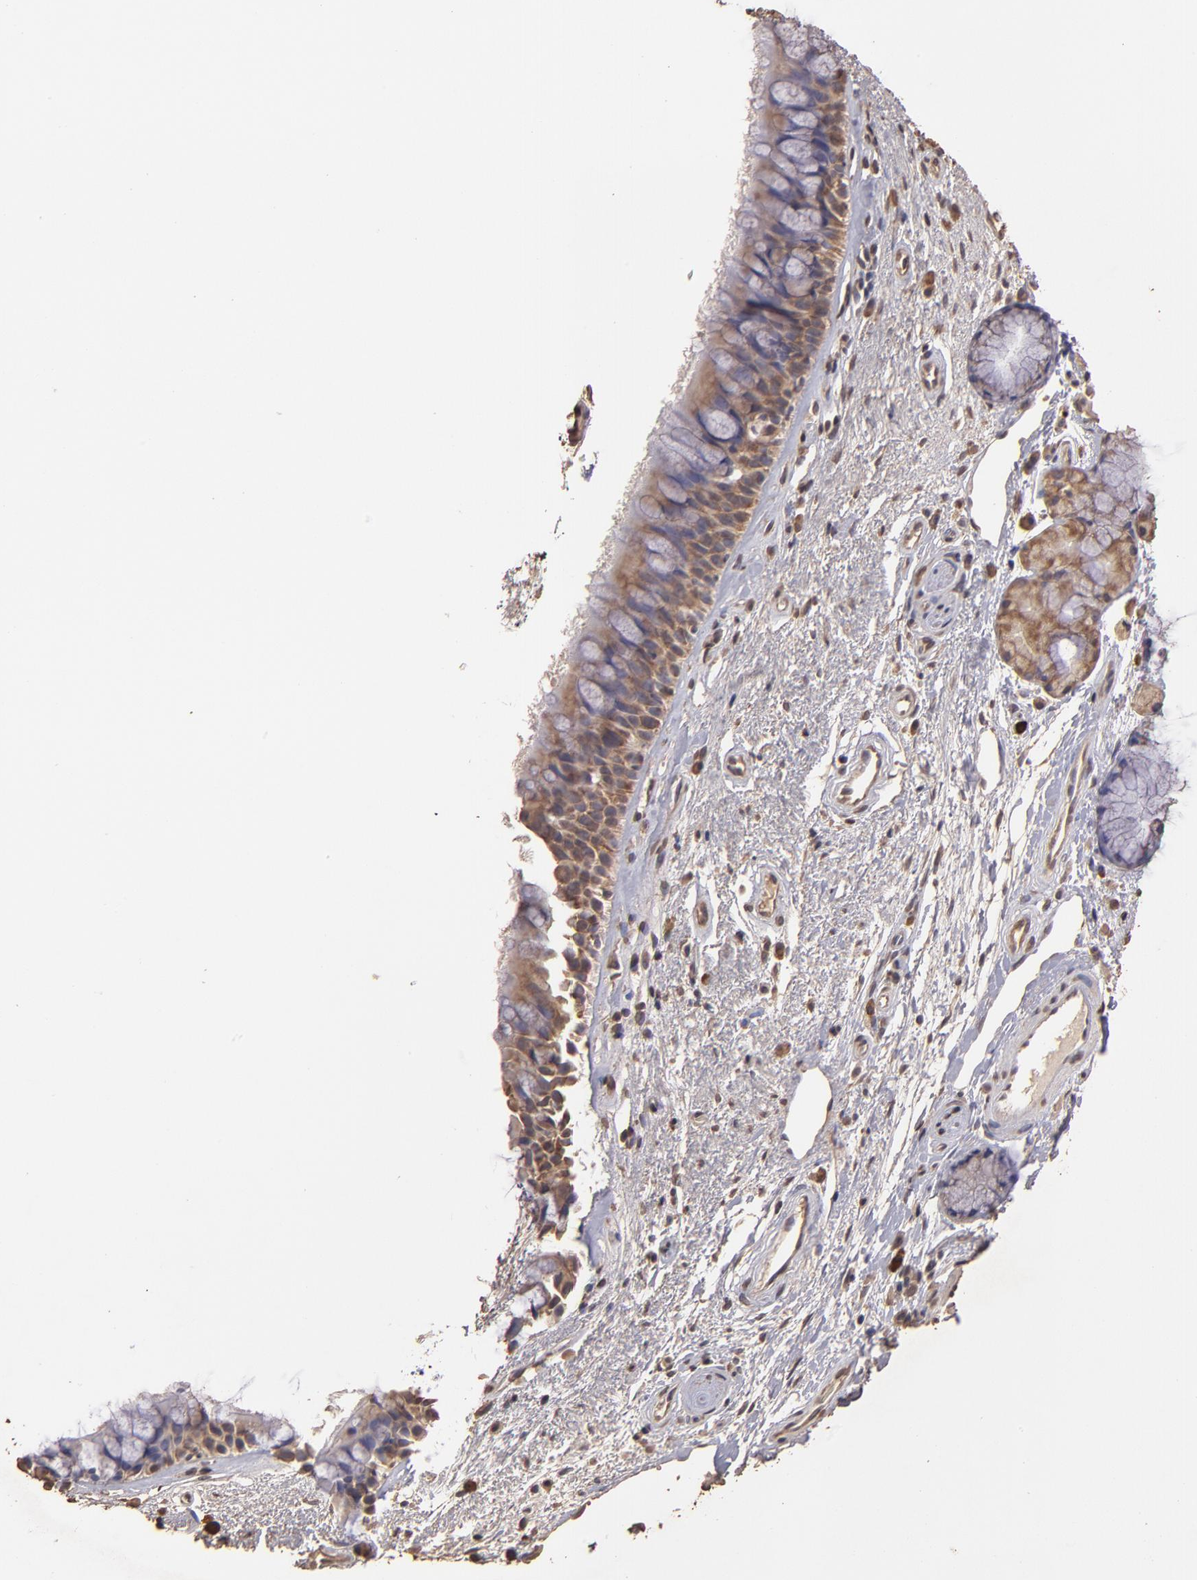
{"staining": {"intensity": "moderate", "quantity": ">75%", "location": "cytoplasmic/membranous"}, "tissue": "bronchus", "cell_type": "Respiratory epithelial cells", "image_type": "normal", "snomed": [{"axis": "morphology", "description": "Normal tissue, NOS"}, {"axis": "topography", "description": "Bronchus"}], "caption": "Immunohistochemical staining of unremarkable bronchus exhibits >75% levels of moderate cytoplasmic/membranous protein expression in approximately >75% of respiratory epithelial cells. Using DAB (brown) and hematoxylin (blue) stains, captured at high magnification using brightfield microscopy.", "gene": "OPHN1", "patient": {"sex": "female", "age": 54}}